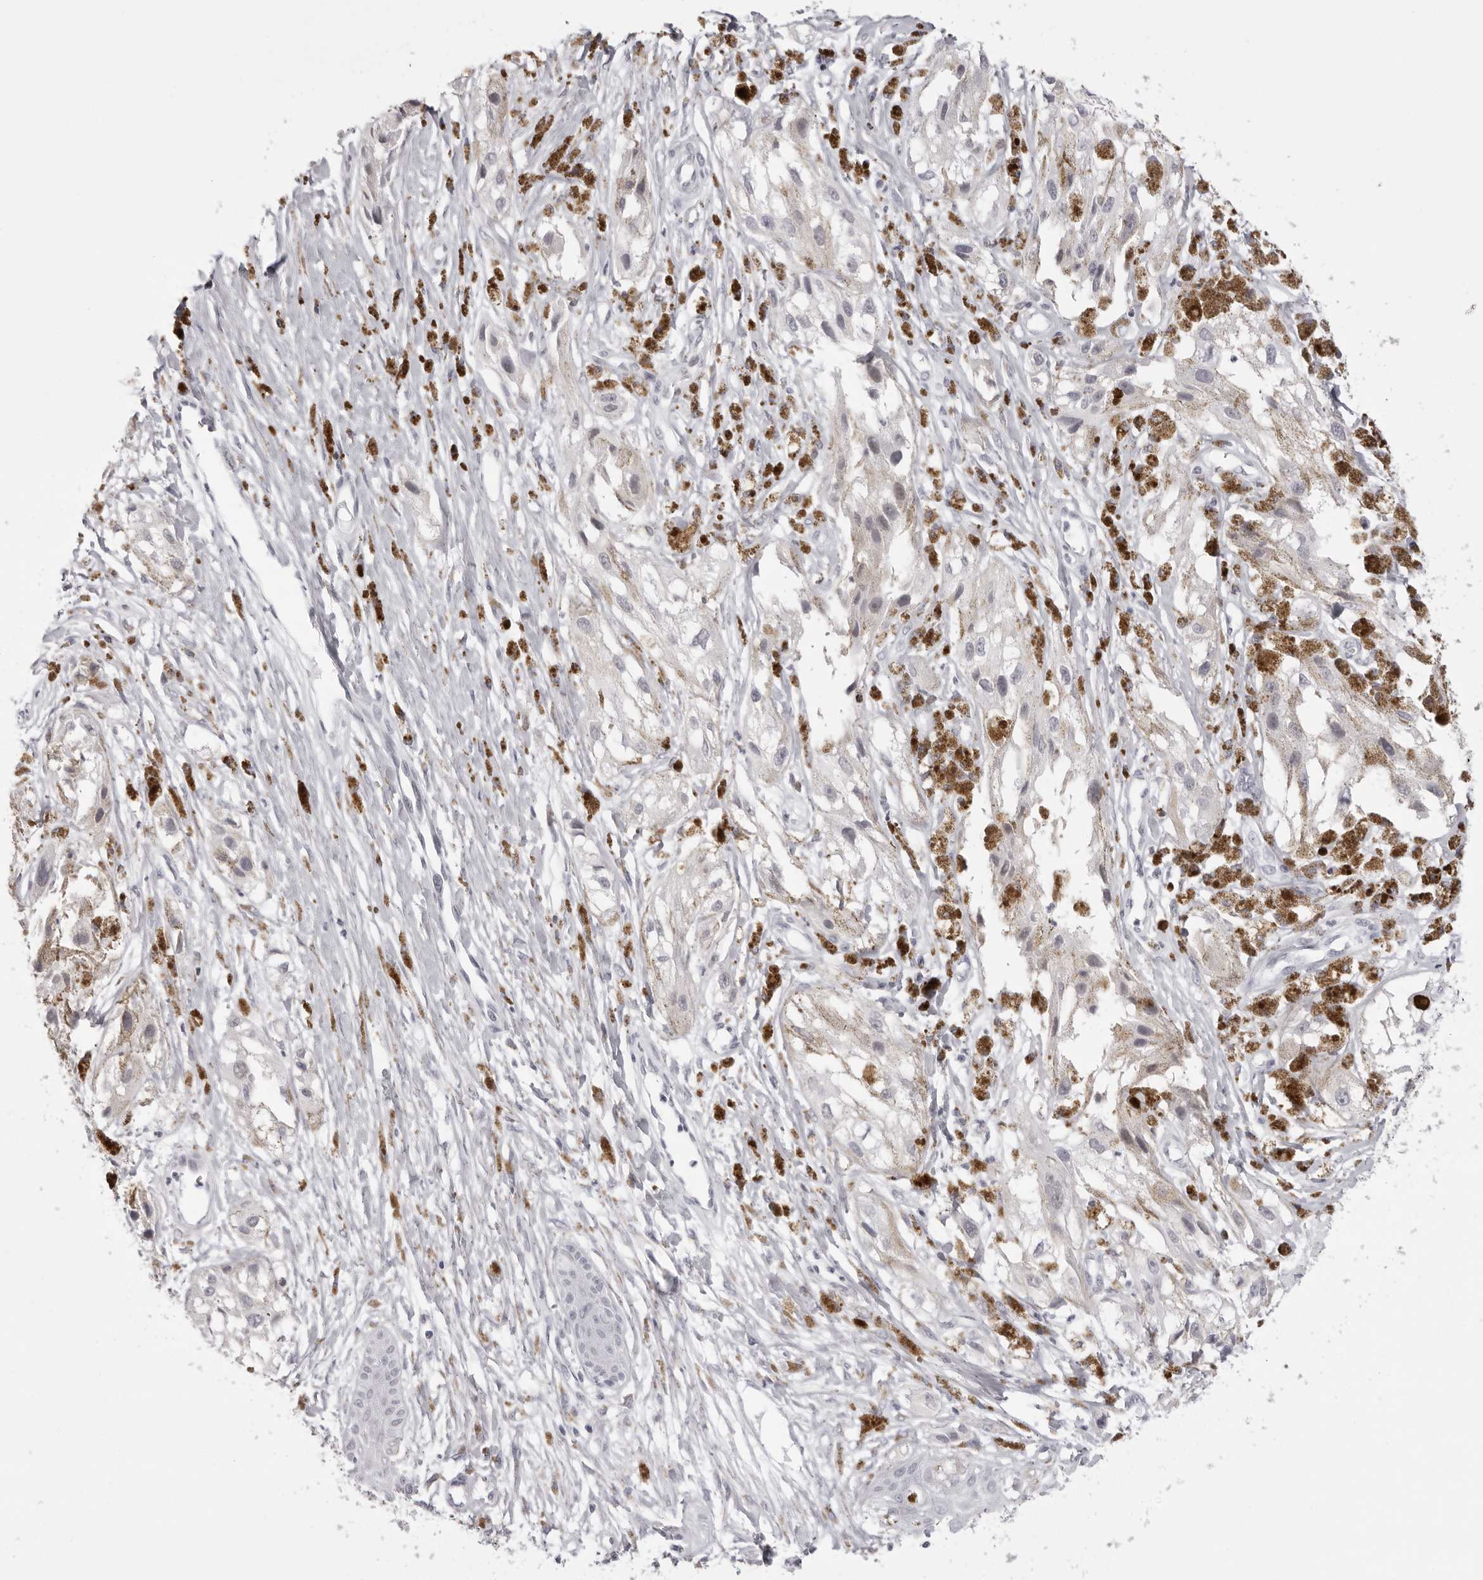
{"staining": {"intensity": "negative", "quantity": "none", "location": "none"}, "tissue": "melanoma", "cell_type": "Tumor cells", "image_type": "cancer", "snomed": [{"axis": "morphology", "description": "Malignant melanoma, NOS"}, {"axis": "topography", "description": "Skin"}], "caption": "The immunohistochemistry (IHC) image has no significant staining in tumor cells of melanoma tissue.", "gene": "MAFK", "patient": {"sex": "male", "age": 88}}